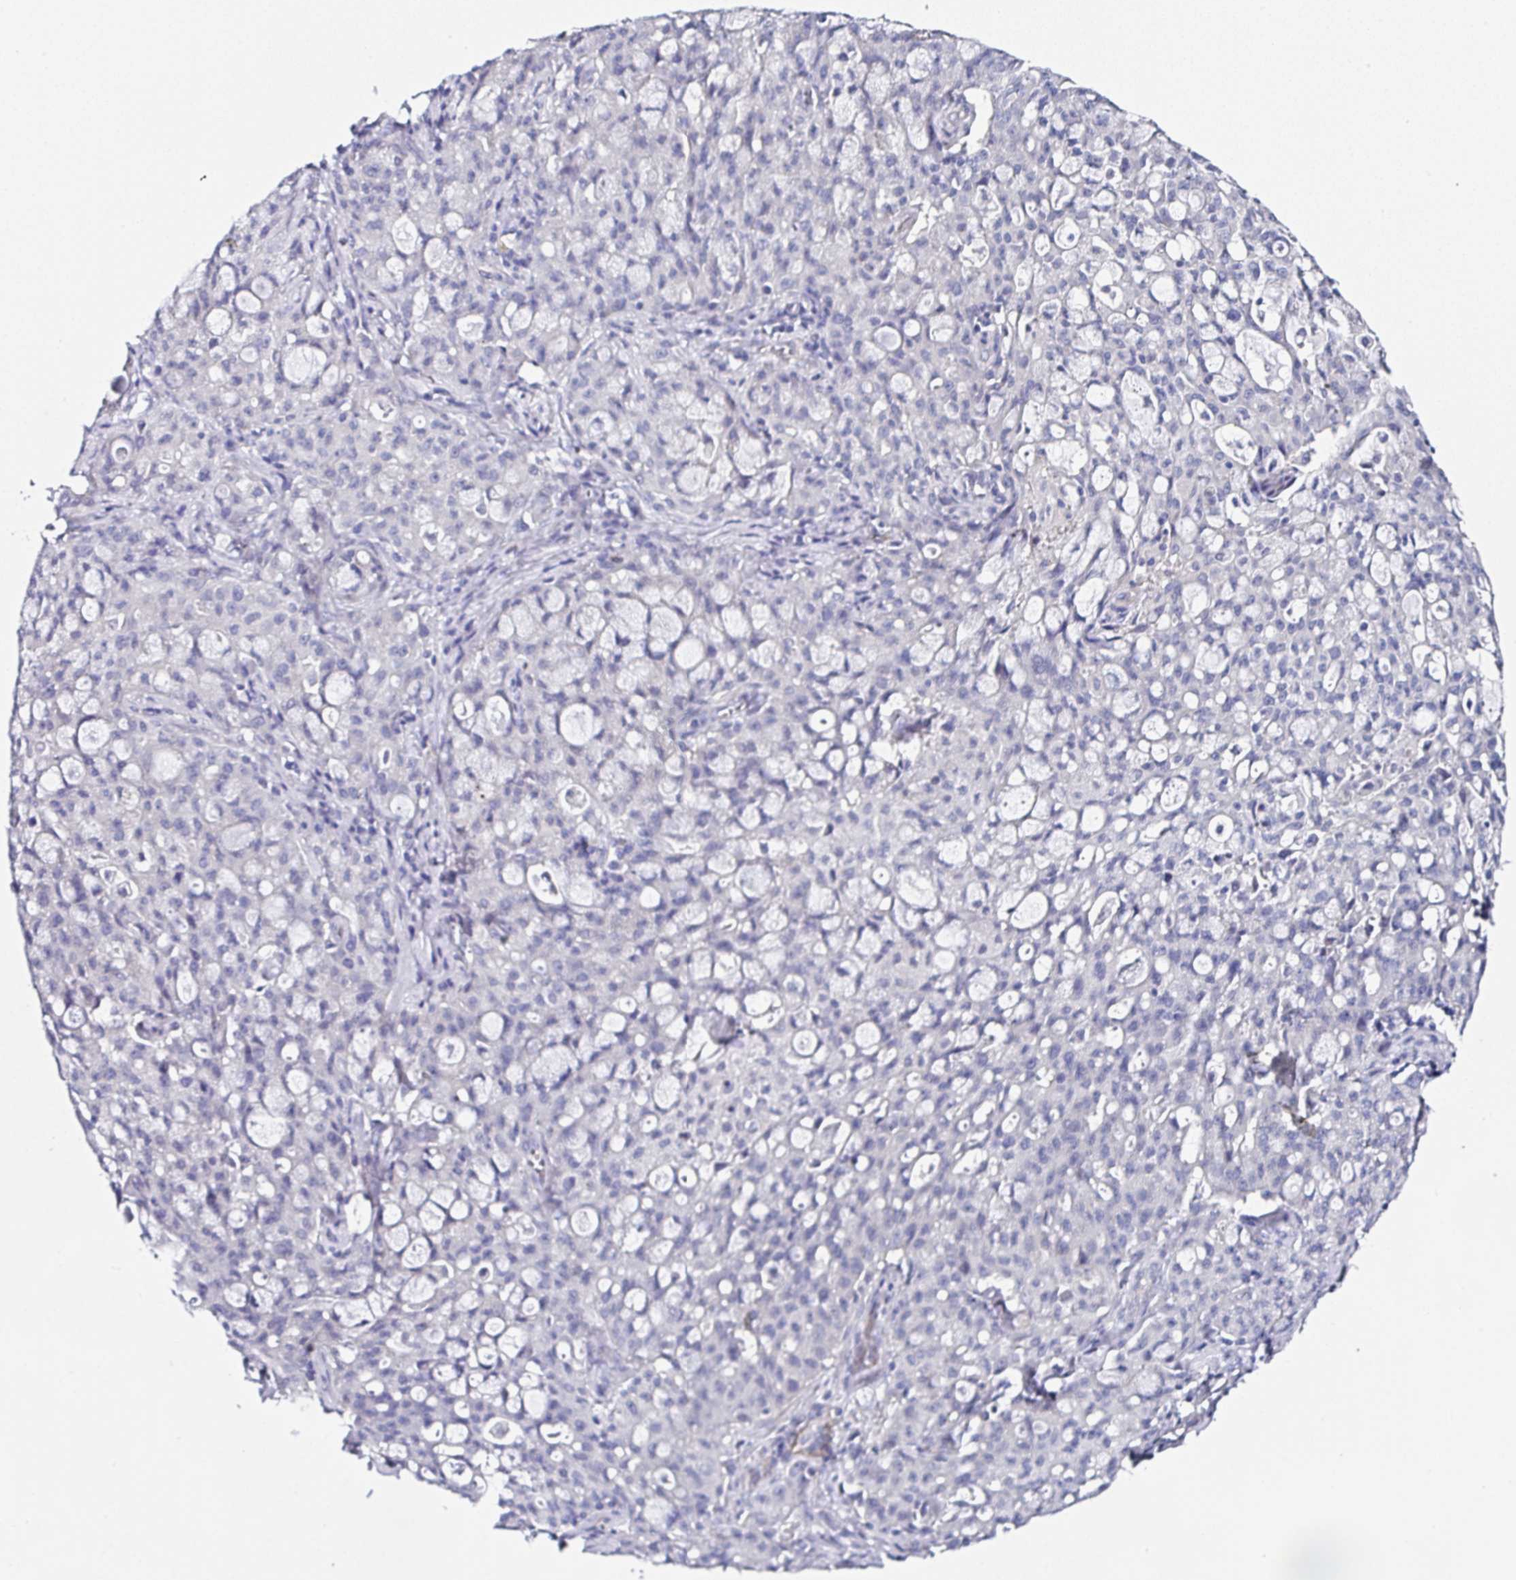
{"staining": {"intensity": "negative", "quantity": "none", "location": "none"}, "tissue": "lung cancer", "cell_type": "Tumor cells", "image_type": "cancer", "snomed": [{"axis": "morphology", "description": "Adenocarcinoma, NOS"}, {"axis": "topography", "description": "Lung"}], "caption": "High power microscopy micrograph of an immunohistochemistry photomicrograph of adenocarcinoma (lung), revealing no significant staining in tumor cells.", "gene": "PPFIA4", "patient": {"sex": "female", "age": 44}}